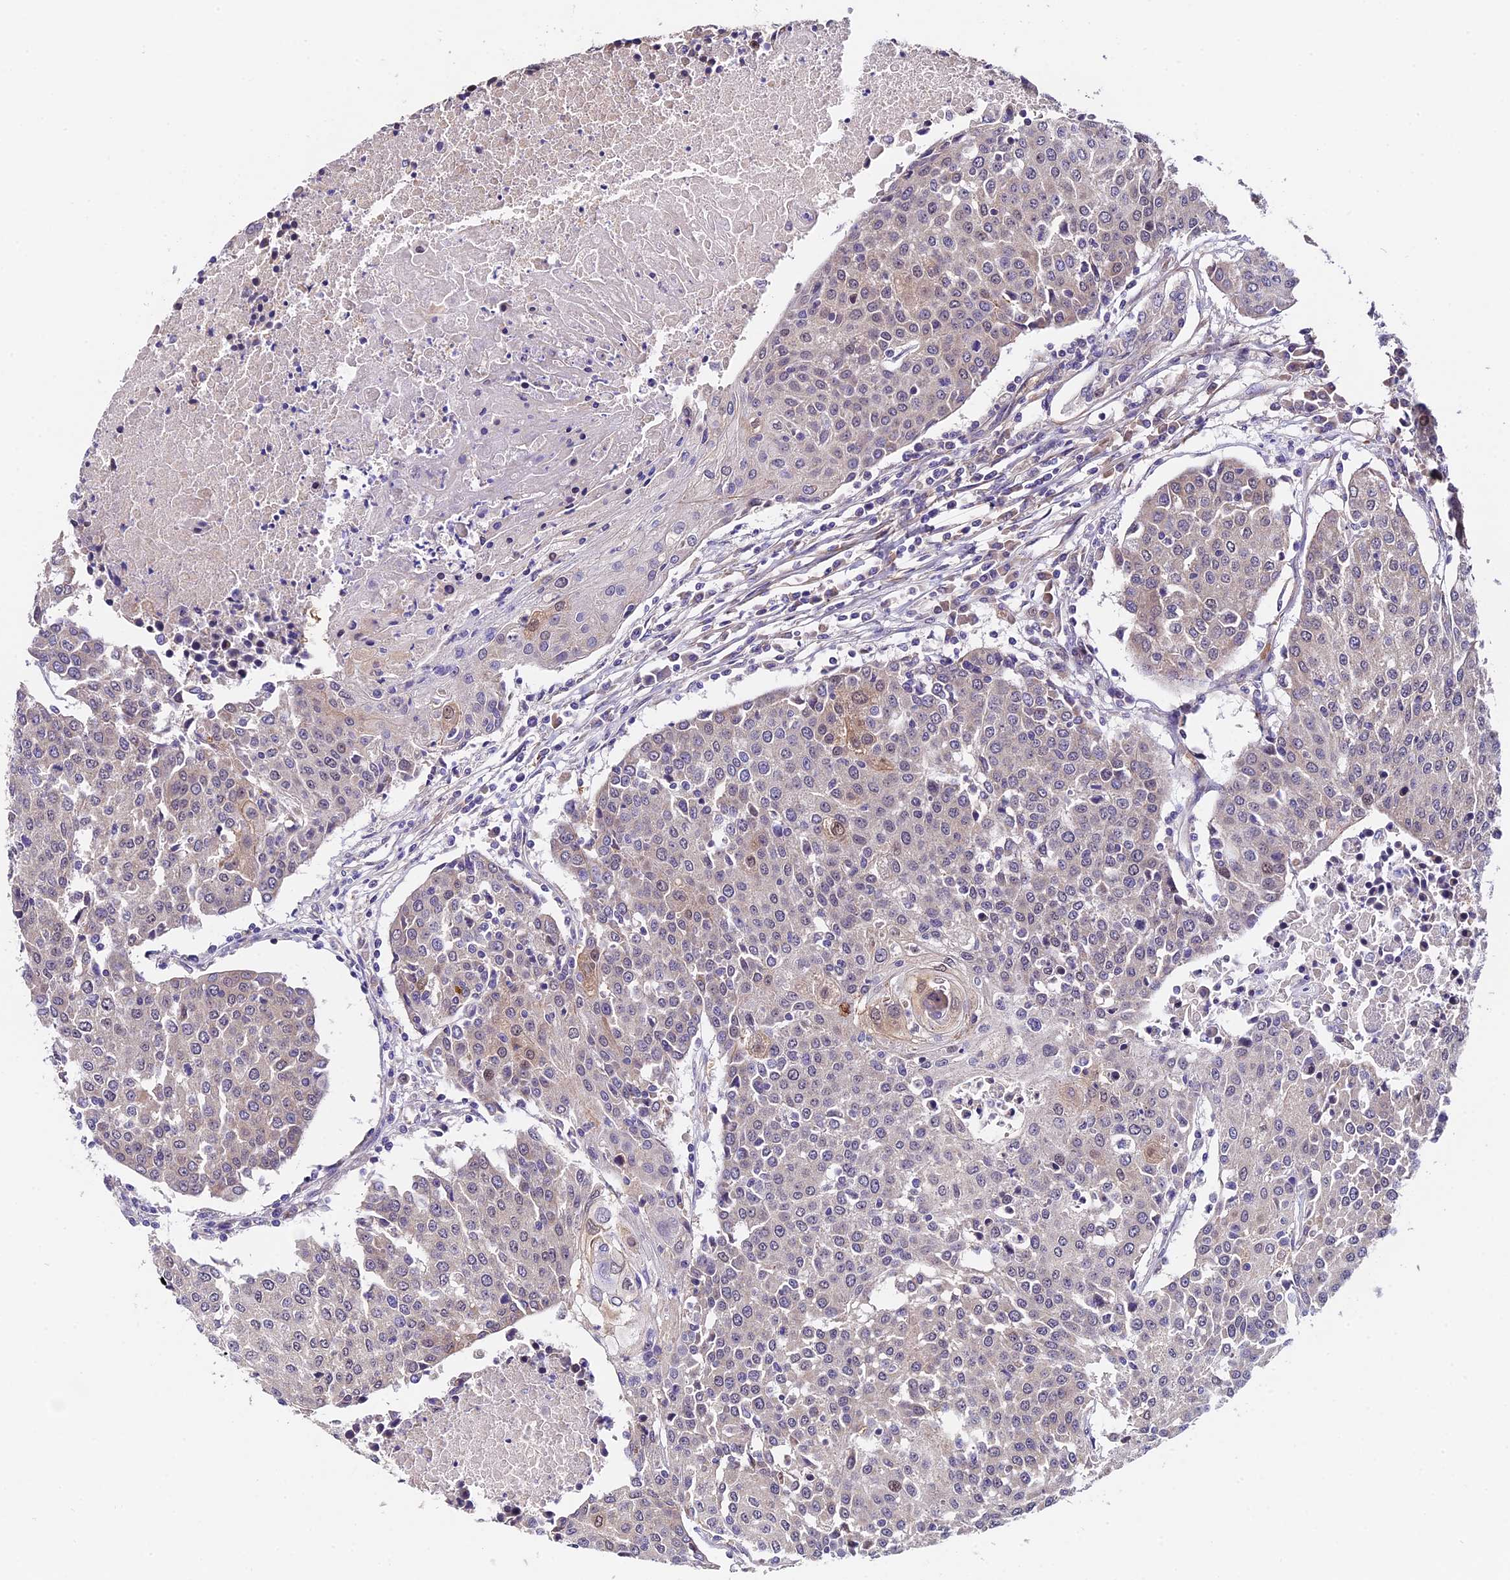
{"staining": {"intensity": "negative", "quantity": "none", "location": "none"}, "tissue": "urothelial cancer", "cell_type": "Tumor cells", "image_type": "cancer", "snomed": [{"axis": "morphology", "description": "Urothelial carcinoma, High grade"}, {"axis": "topography", "description": "Urinary bladder"}], "caption": "Tumor cells show no significant expression in high-grade urothelial carcinoma.", "gene": "TRMT1", "patient": {"sex": "female", "age": 85}}